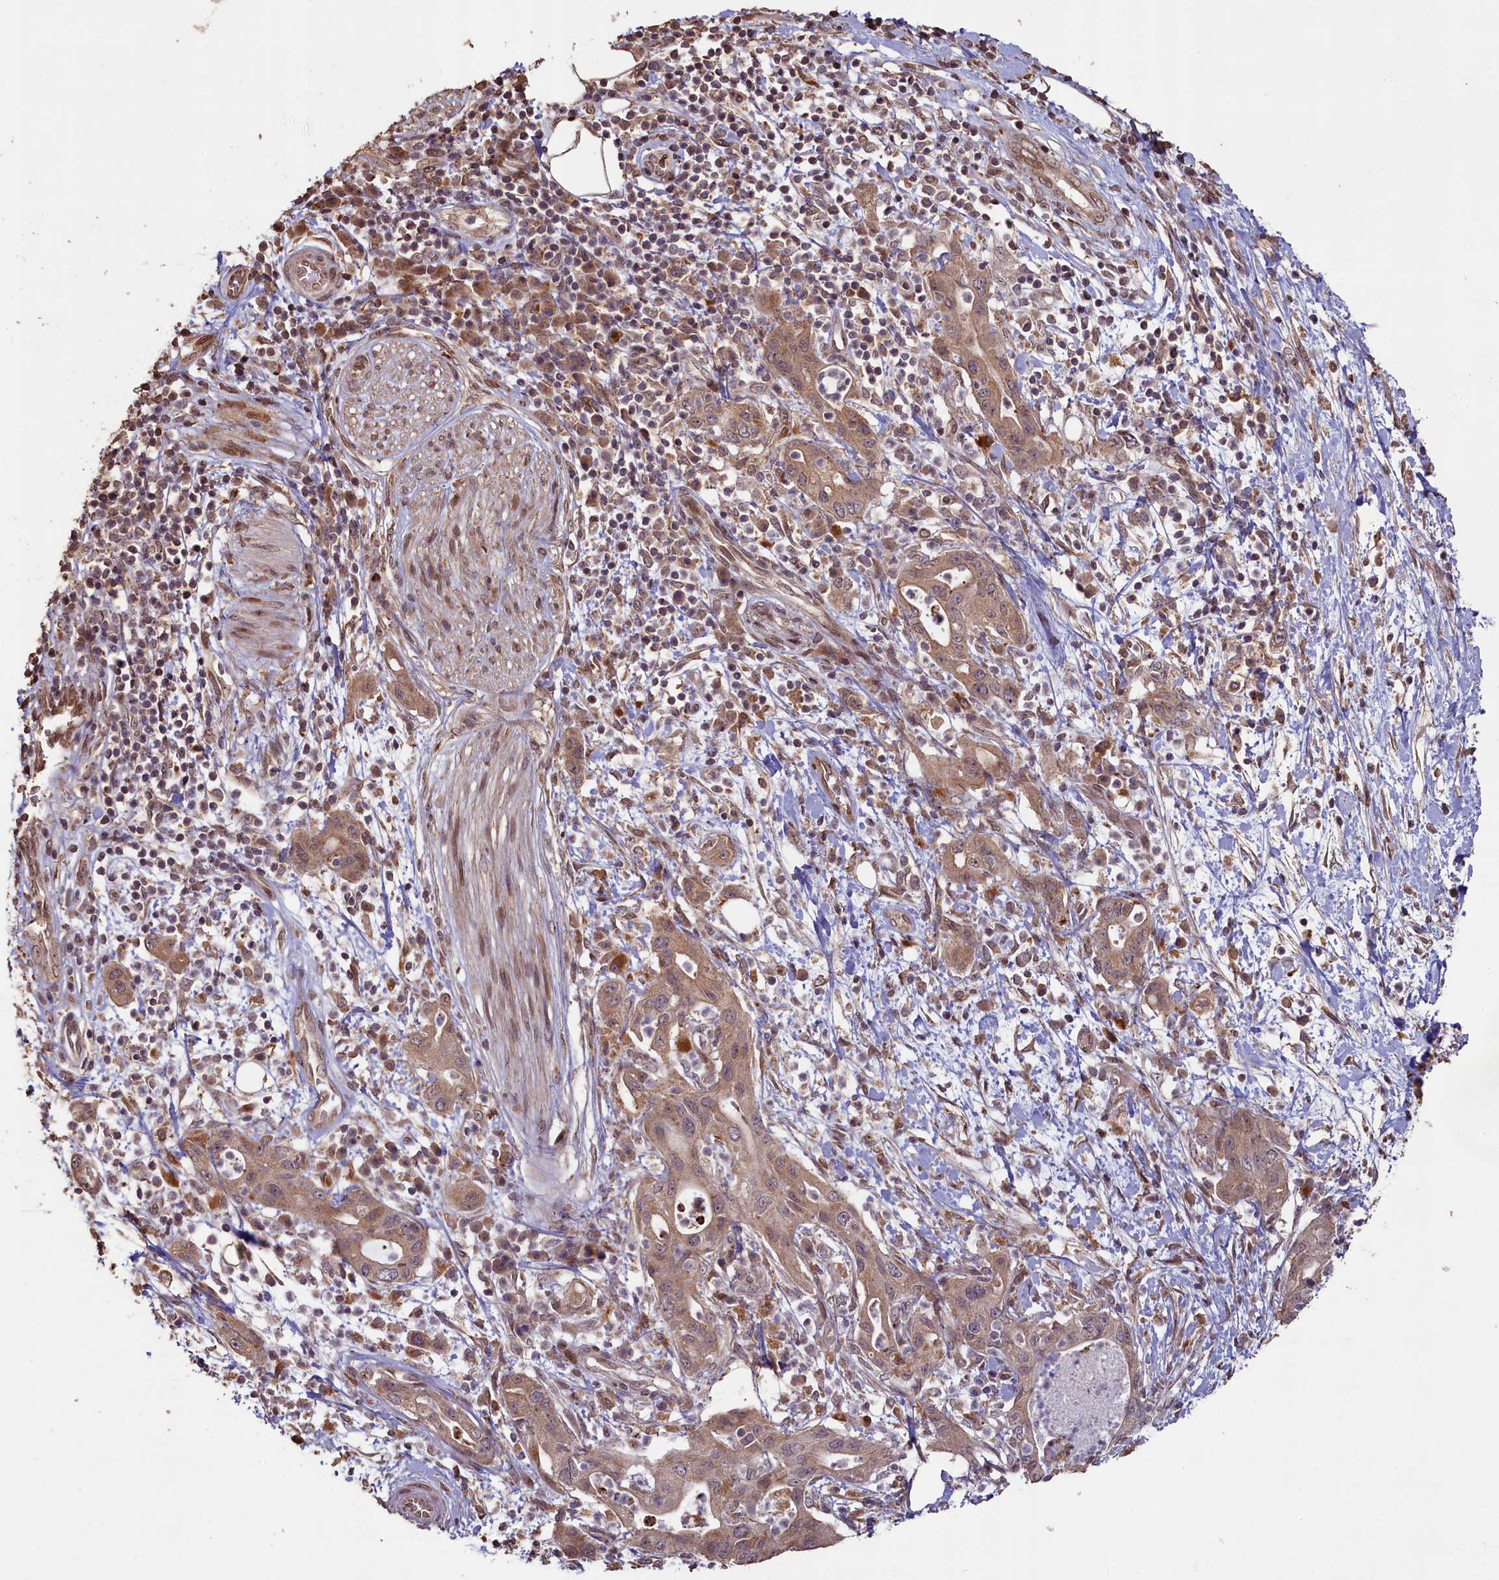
{"staining": {"intensity": "moderate", "quantity": ">75%", "location": "cytoplasmic/membranous"}, "tissue": "pancreatic cancer", "cell_type": "Tumor cells", "image_type": "cancer", "snomed": [{"axis": "morphology", "description": "Adenocarcinoma, NOS"}, {"axis": "topography", "description": "Pancreas"}], "caption": "About >75% of tumor cells in adenocarcinoma (pancreatic) show moderate cytoplasmic/membranous protein expression as visualized by brown immunohistochemical staining.", "gene": "SLC38A7", "patient": {"sex": "female", "age": 73}}